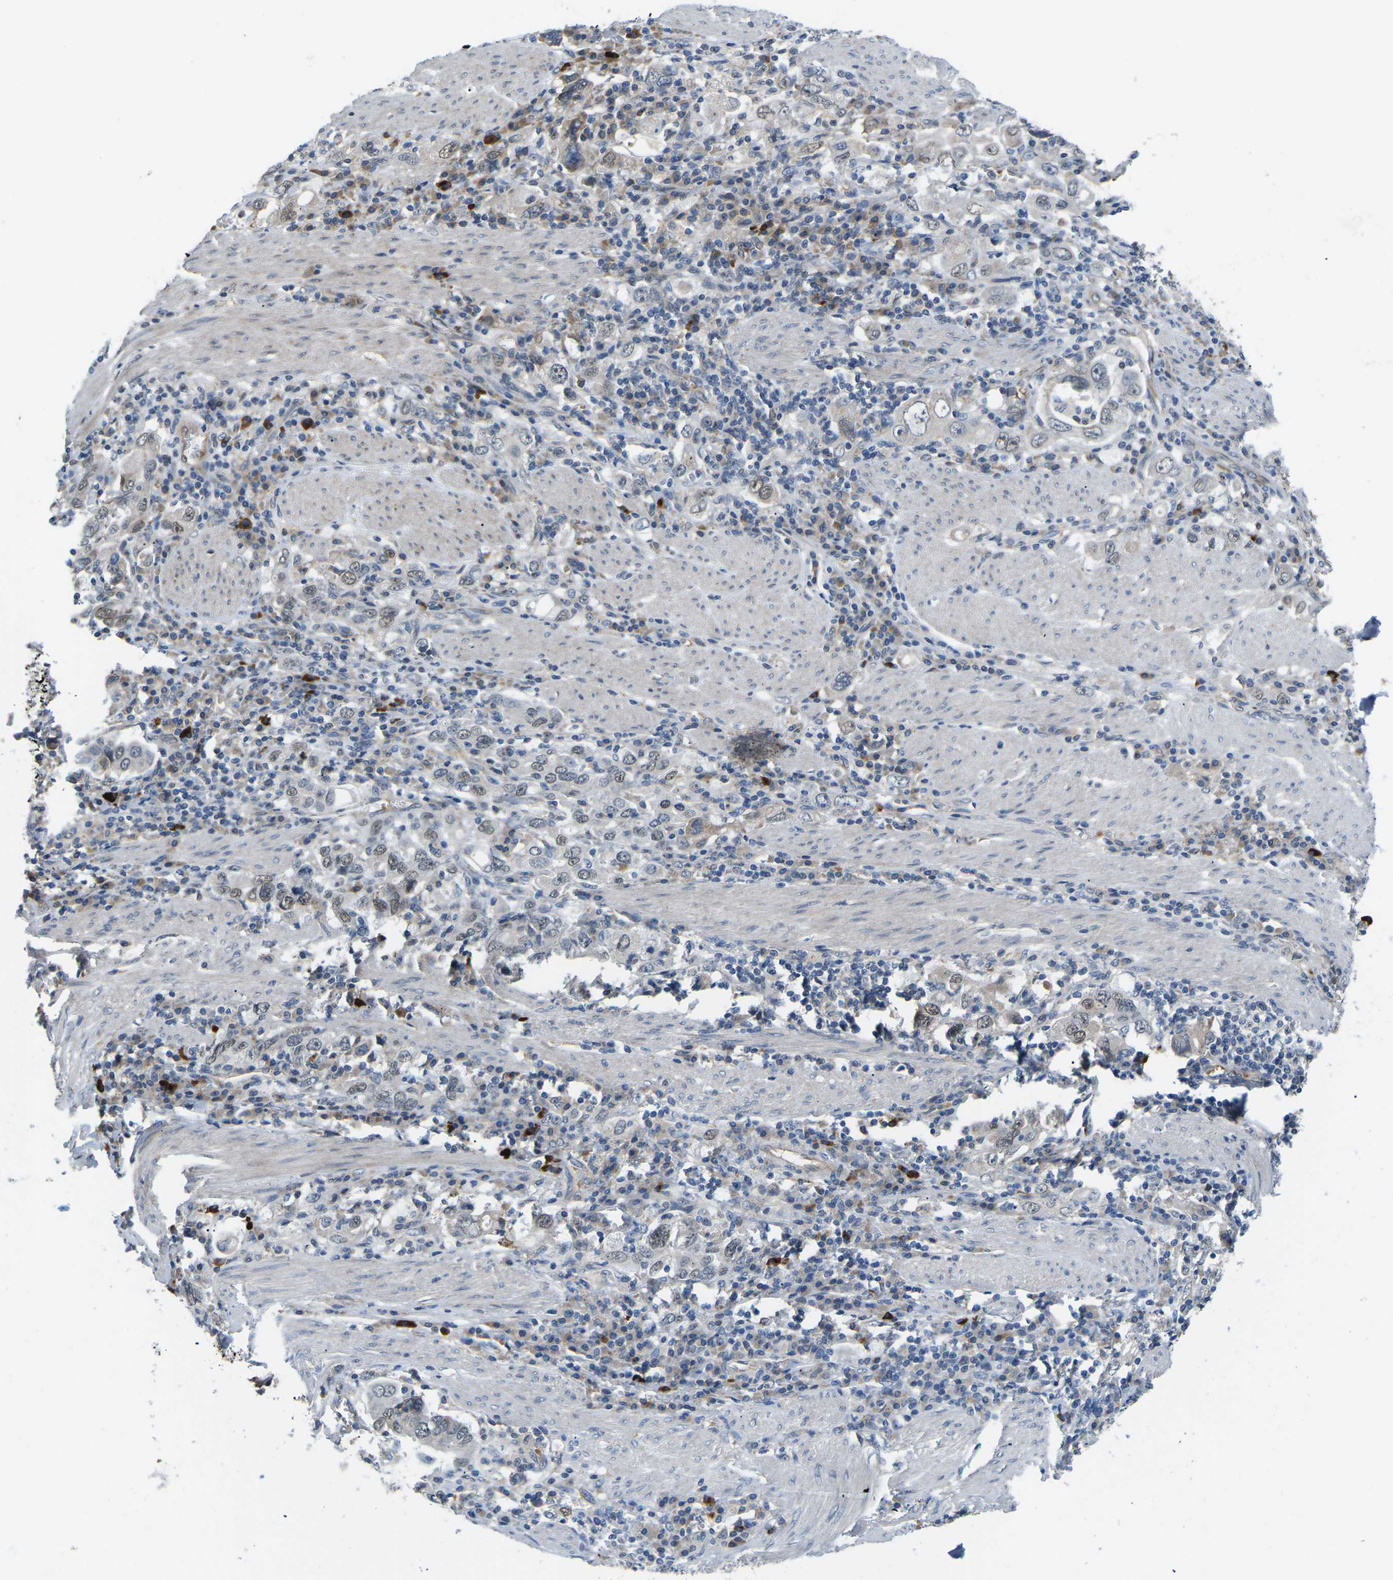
{"staining": {"intensity": "weak", "quantity": "25%-75%", "location": "nuclear"}, "tissue": "stomach cancer", "cell_type": "Tumor cells", "image_type": "cancer", "snomed": [{"axis": "morphology", "description": "Adenocarcinoma, NOS"}, {"axis": "topography", "description": "Stomach, upper"}], "caption": "IHC (DAB) staining of stomach cancer demonstrates weak nuclear protein expression in about 25%-75% of tumor cells.", "gene": "ERBB4", "patient": {"sex": "male", "age": 62}}